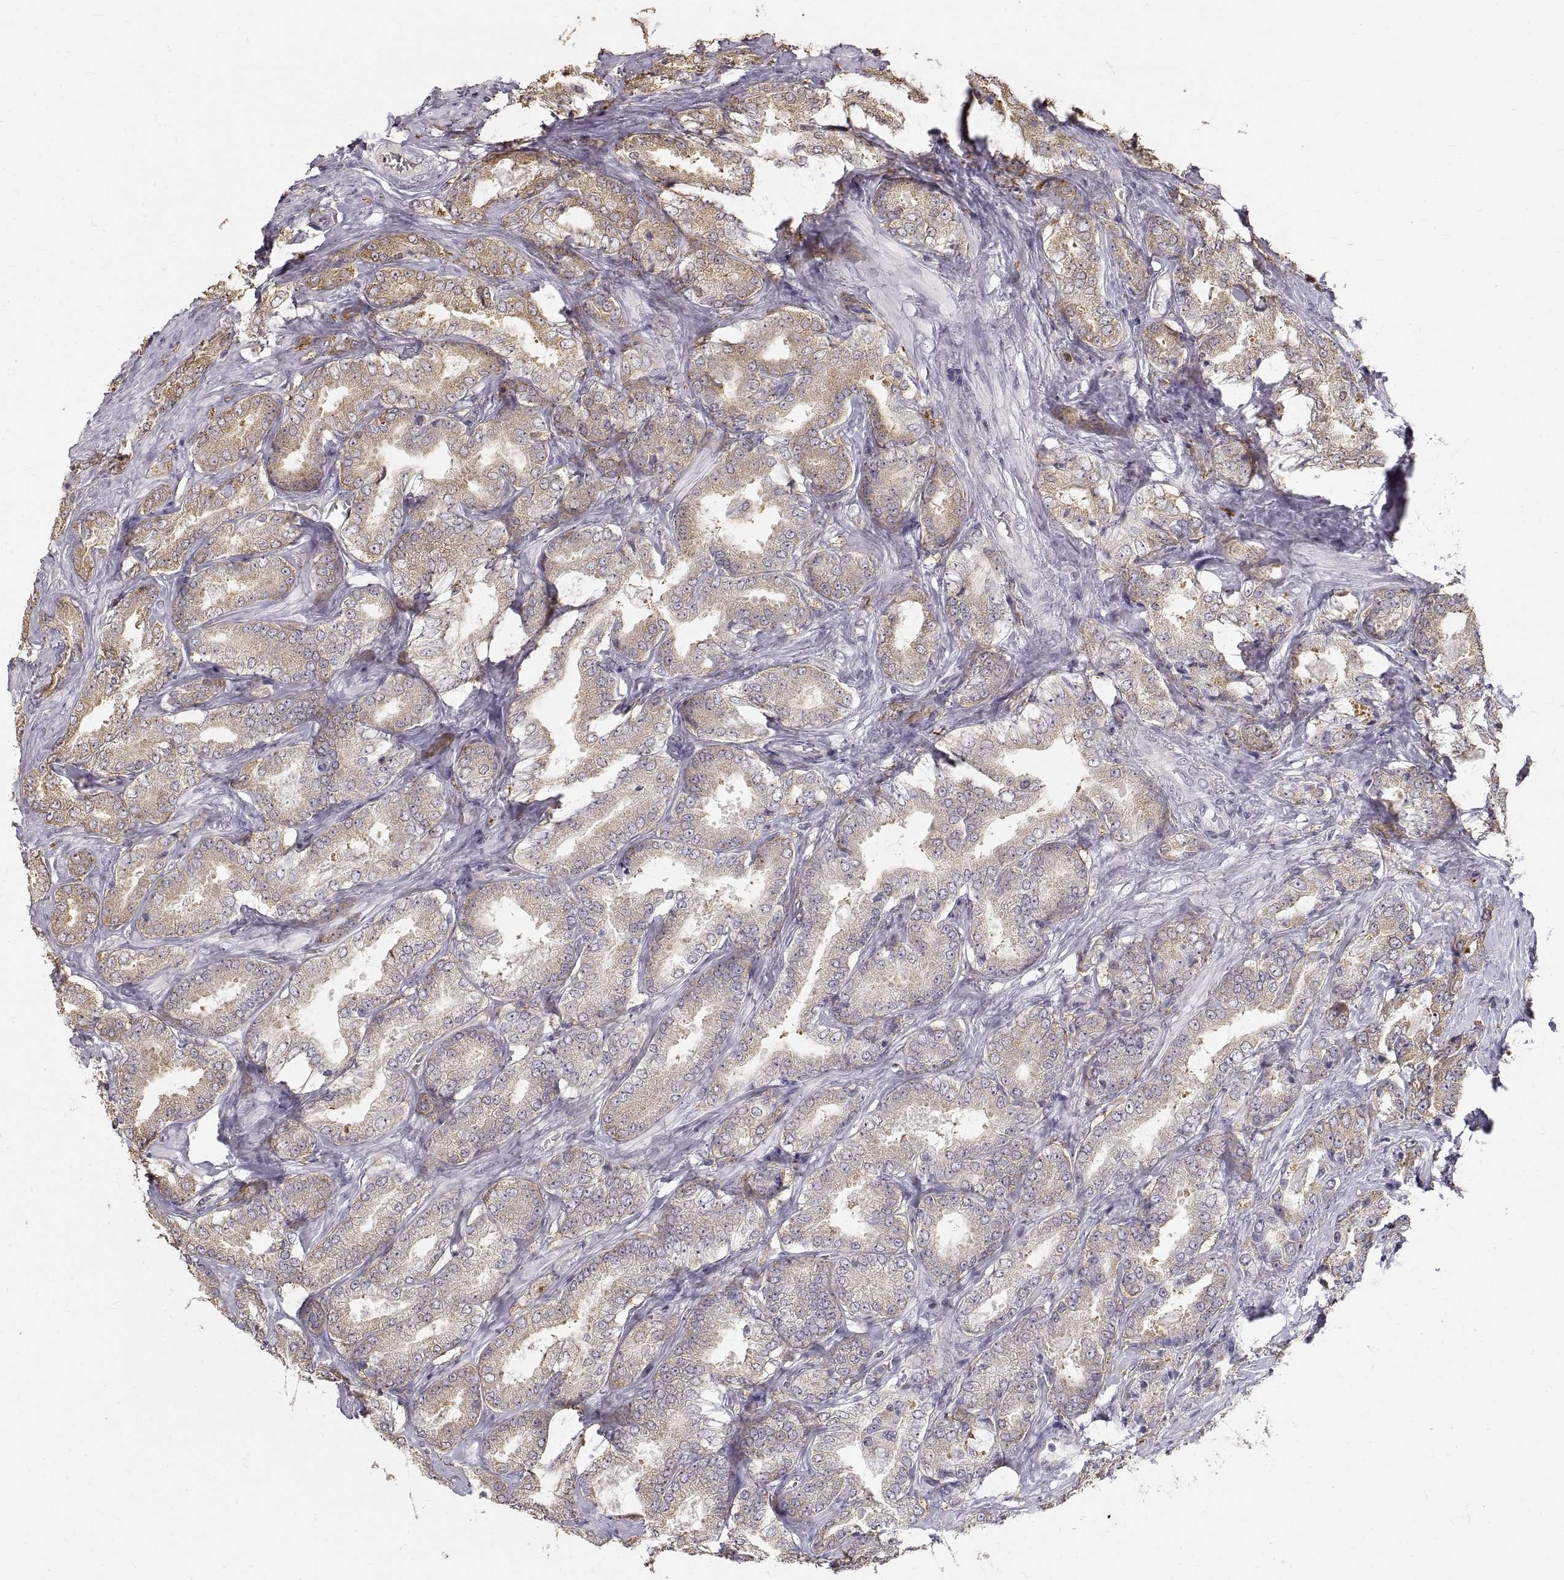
{"staining": {"intensity": "moderate", "quantity": "<25%", "location": "cytoplasmic/membranous"}, "tissue": "prostate cancer", "cell_type": "Tumor cells", "image_type": "cancer", "snomed": [{"axis": "morphology", "description": "Adenocarcinoma, NOS"}, {"axis": "topography", "description": "Prostate"}], "caption": "Prostate cancer (adenocarcinoma) stained with a brown dye displays moderate cytoplasmic/membranous positive expression in about <25% of tumor cells.", "gene": "HSP90AB1", "patient": {"sex": "male", "age": 64}}